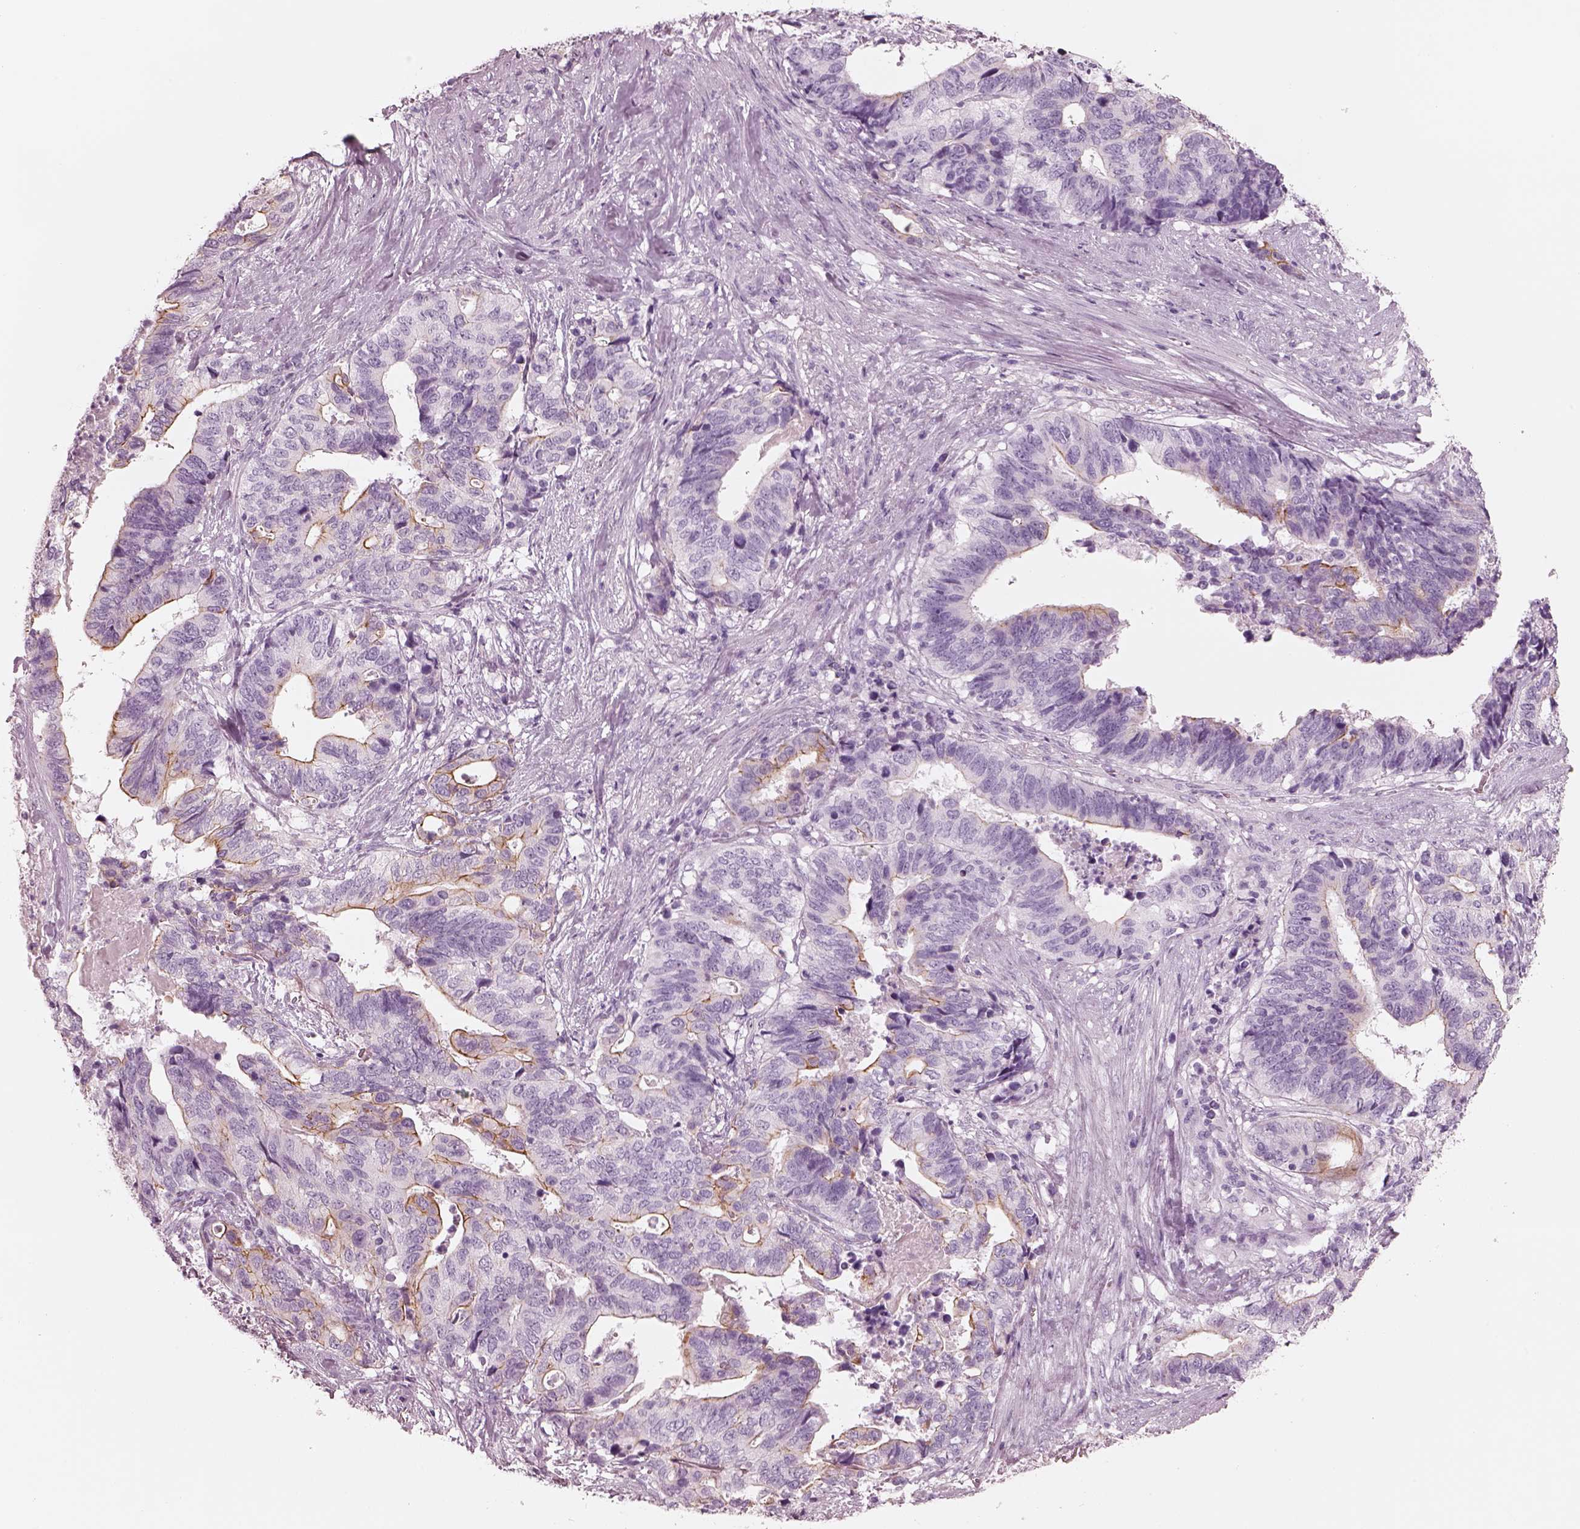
{"staining": {"intensity": "moderate", "quantity": "<25%", "location": "cytoplasmic/membranous"}, "tissue": "stomach cancer", "cell_type": "Tumor cells", "image_type": "cancer", "snomed": [{"axis": "morphology", "description": "Adenocarcinoma, NOS"}, {"axis": "topography", "description": "Stomach, upper"}], "caption": "Adenocarcinoma (stomach) stained with DAB (3,3'-diaminobenzidine) immunohistochemistry (IHC) exhibits low levels of moderate cytoplasmic/membranous positivity in approximately <25% of tumor cells.", "gene": "PON3", "patient": {"sex": "female", "age": 67}}